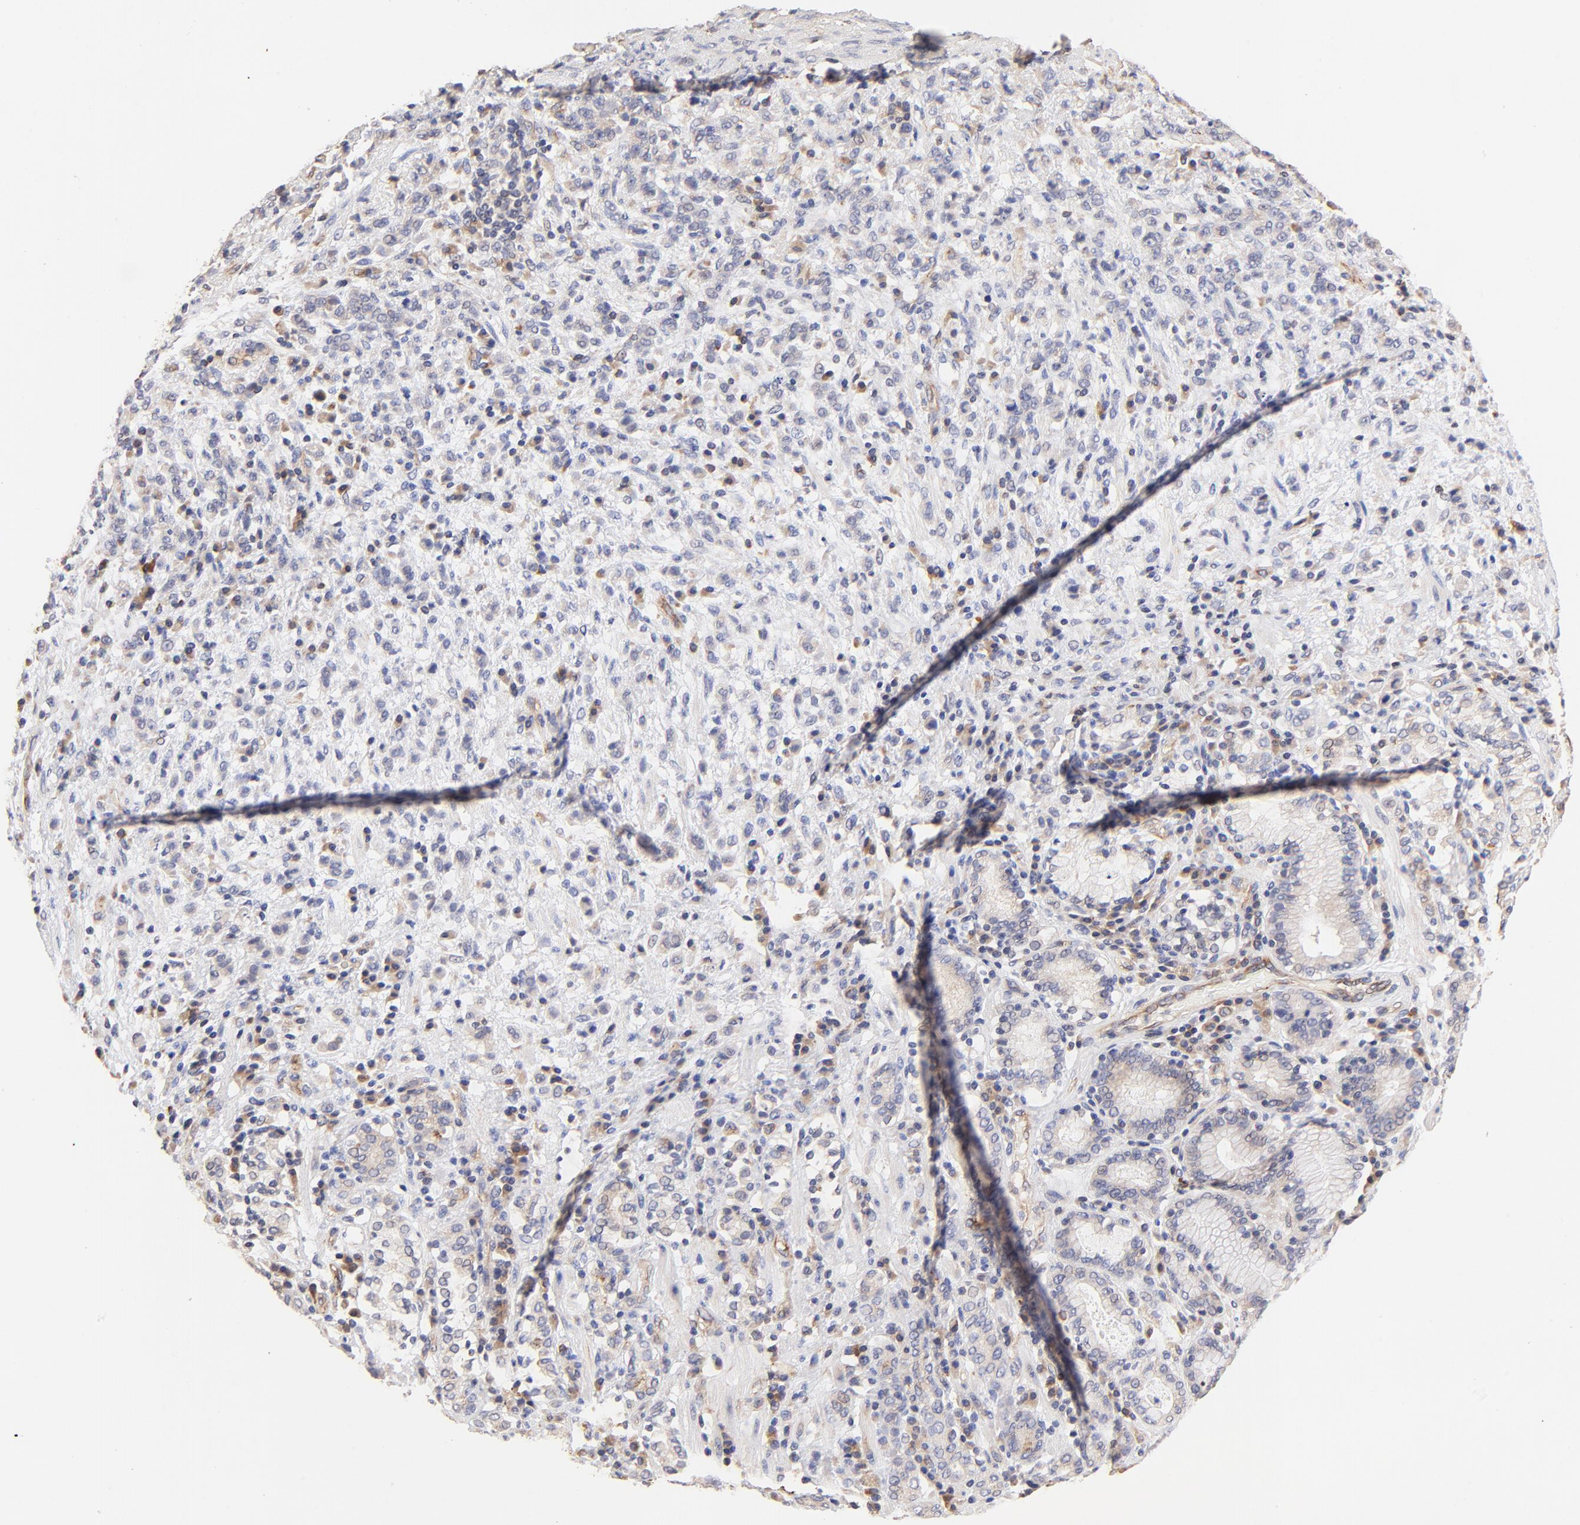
{"staining": {"intensity": "weak", "quantity": ">75%", "location": "cytoplasmic/membranous"}, "tissue": "stomach cancer", "cell_type": "Tumor cells", "image_type": "cancer", "snomed": [{"axis": "morphology", "description": "Adenocarcinoma, NOS"}, {"axis": "topography", "description": "Stomach, lower"}], "caption": "Immunohistochemical staining of adenocarcinoma (stomach) shows low levels of weak cytoplasmic/membranous protein staining in approximately >75% of tumor cells.", "gene": "TNFAIP3", "patient": {"sex": "male", "age": 88}}